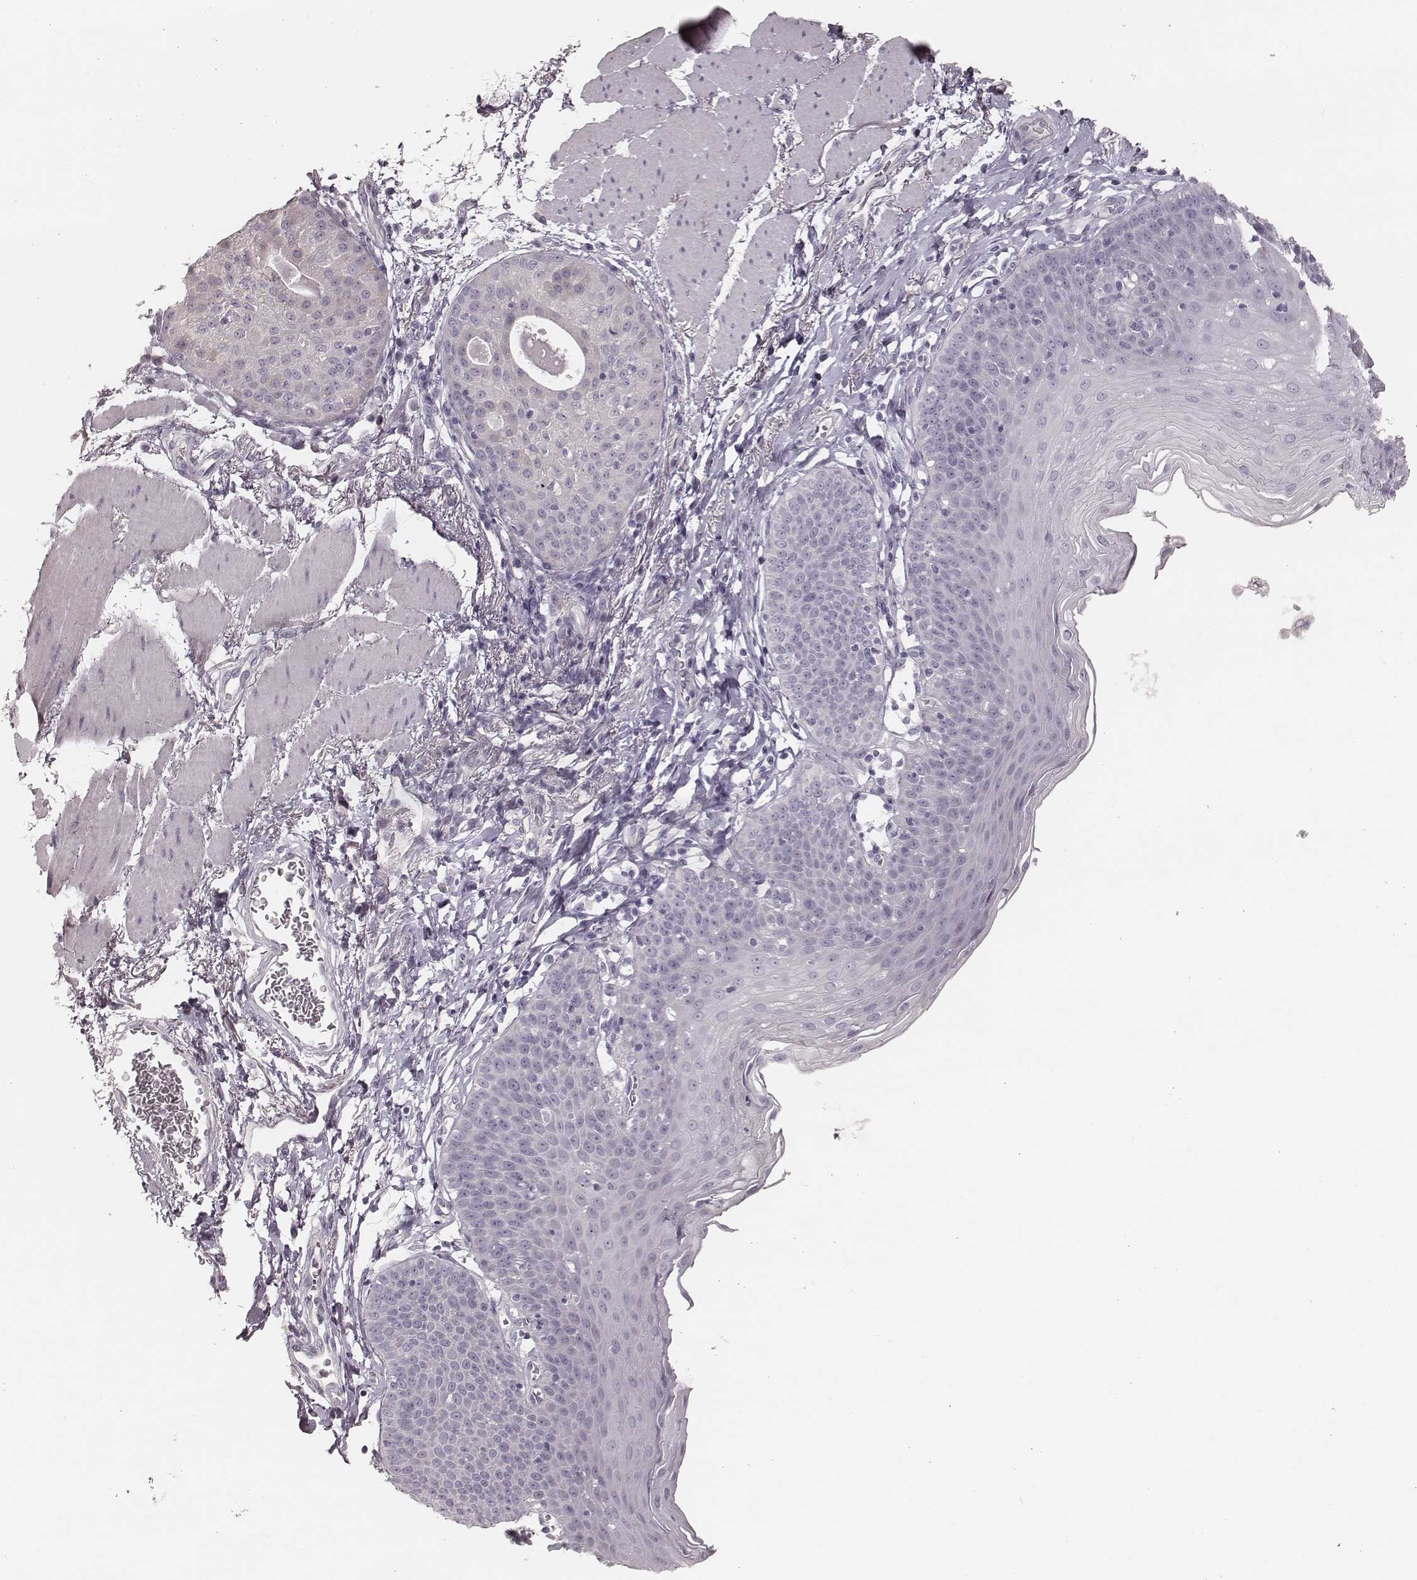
{"staining": {"intensity": "negative", "quantity": "none", "location": "none"}, "tissue": "esophagus", "cell_type": "Squamous epithelial cells", "image_type": "normal", "snomed": [{"axis": "morphology", "description": "Normal tissue, NOS"}, {"axis": "topography", "description": "Esophagus"}], "caption": "Immunohistochemical staining of normal human esophagus displays no significant expression in squamous epithelial cells. Nuclei are stained in blue.", "gene": "ZP4", "patient": {"sex": "female", "age": 81}}